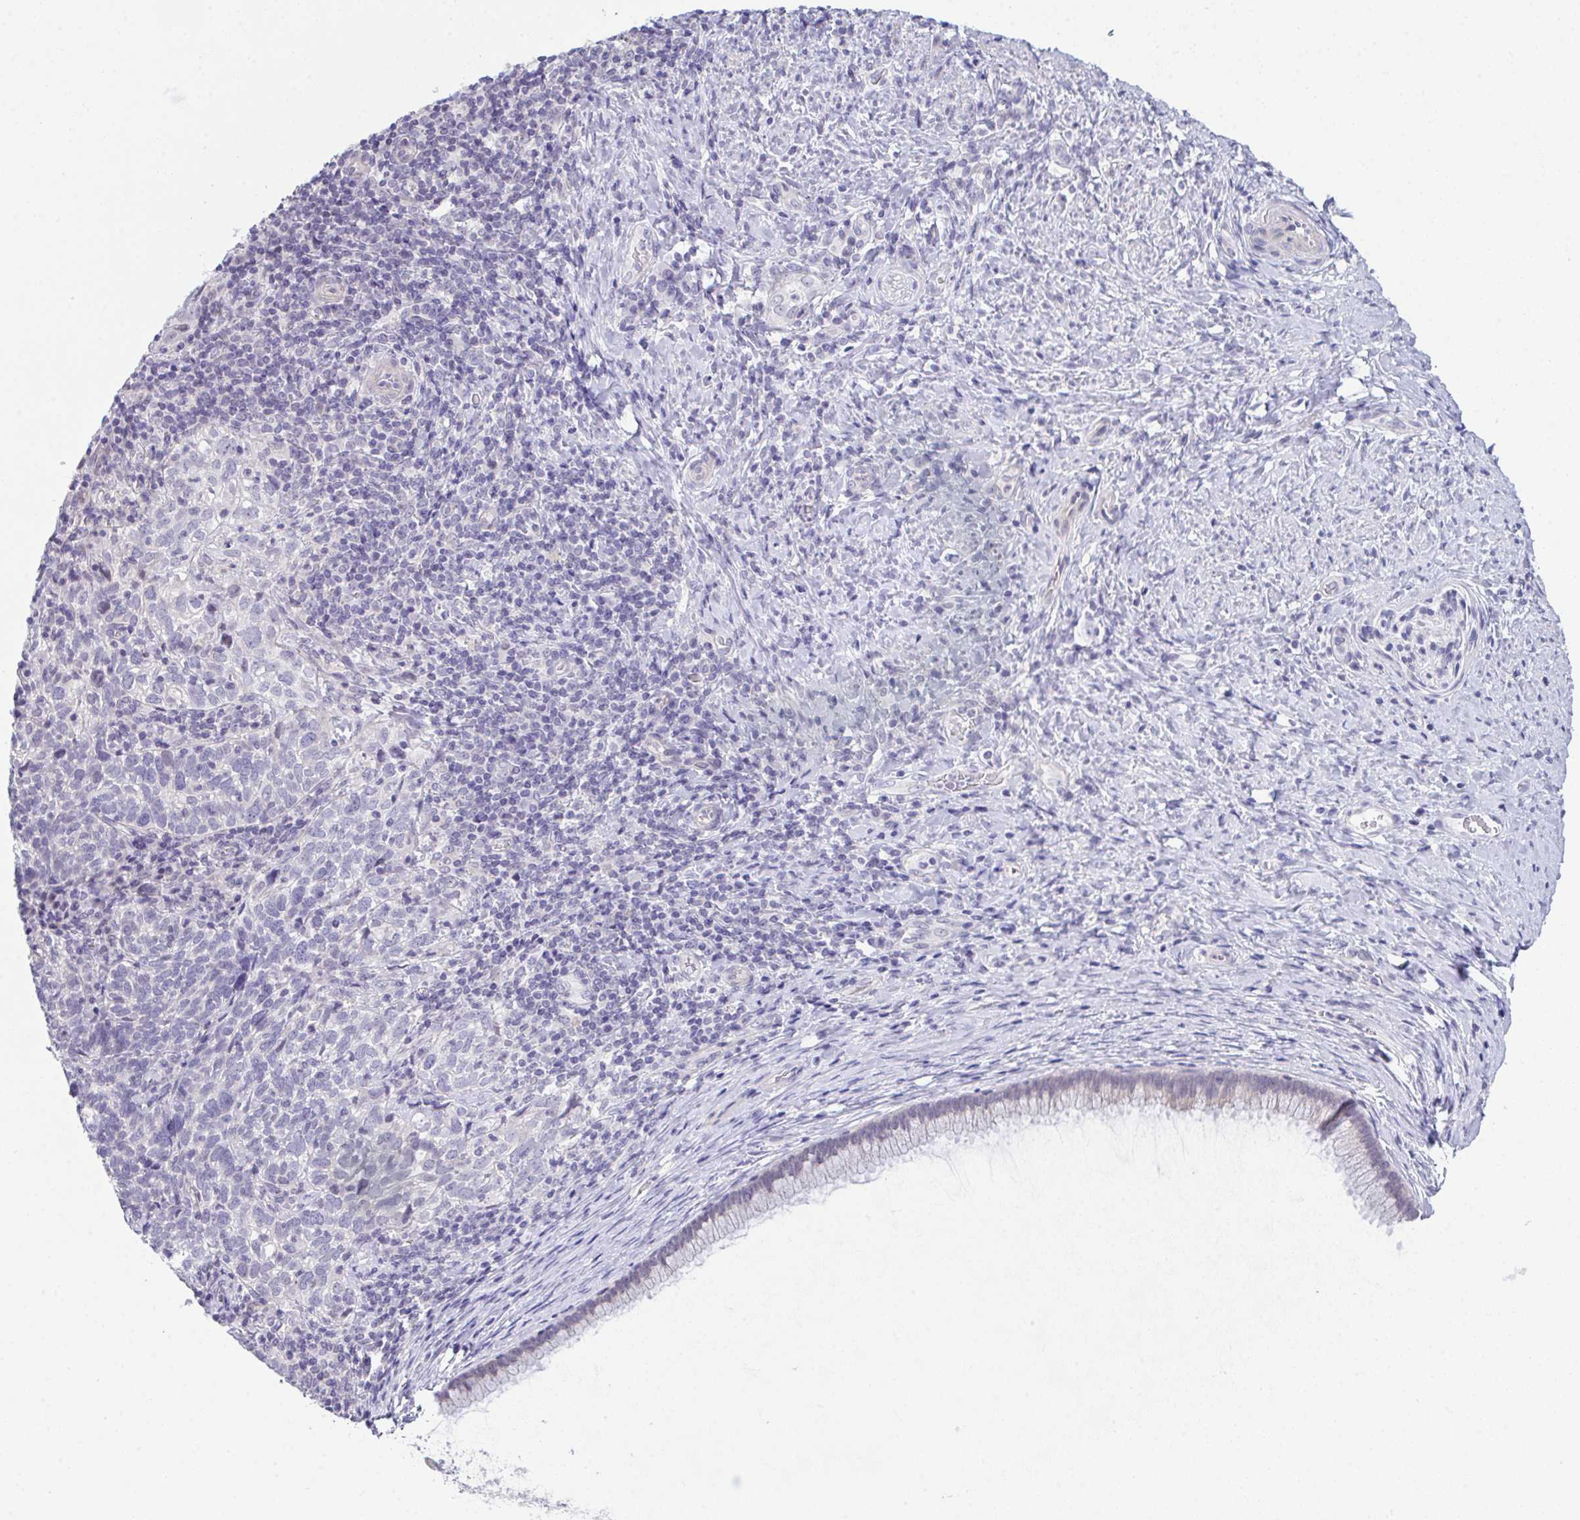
{"staining": {"intensity": "negative", "quantity": "none", "location": "none"}, "tissue": "cervical cancer", "cell_type": "Tumor cells", "image_type": "cancer", "snomed": [{"axis": "morphology", "description": "Normal tissue, NOS"}, {"axis": "morphology", "description": "Squamous cell carcinoma, NOS"}, {"axis": "topography", "description": "Vagina"}, {"axis": "topography", "description": "Cervix"}], "caption": "An image of human cervical squamous cell carcinoma is negative for staining in tumor cells.", "gene": "ATP6V0D2", "patient": {"sex": "female", "age": 45}}